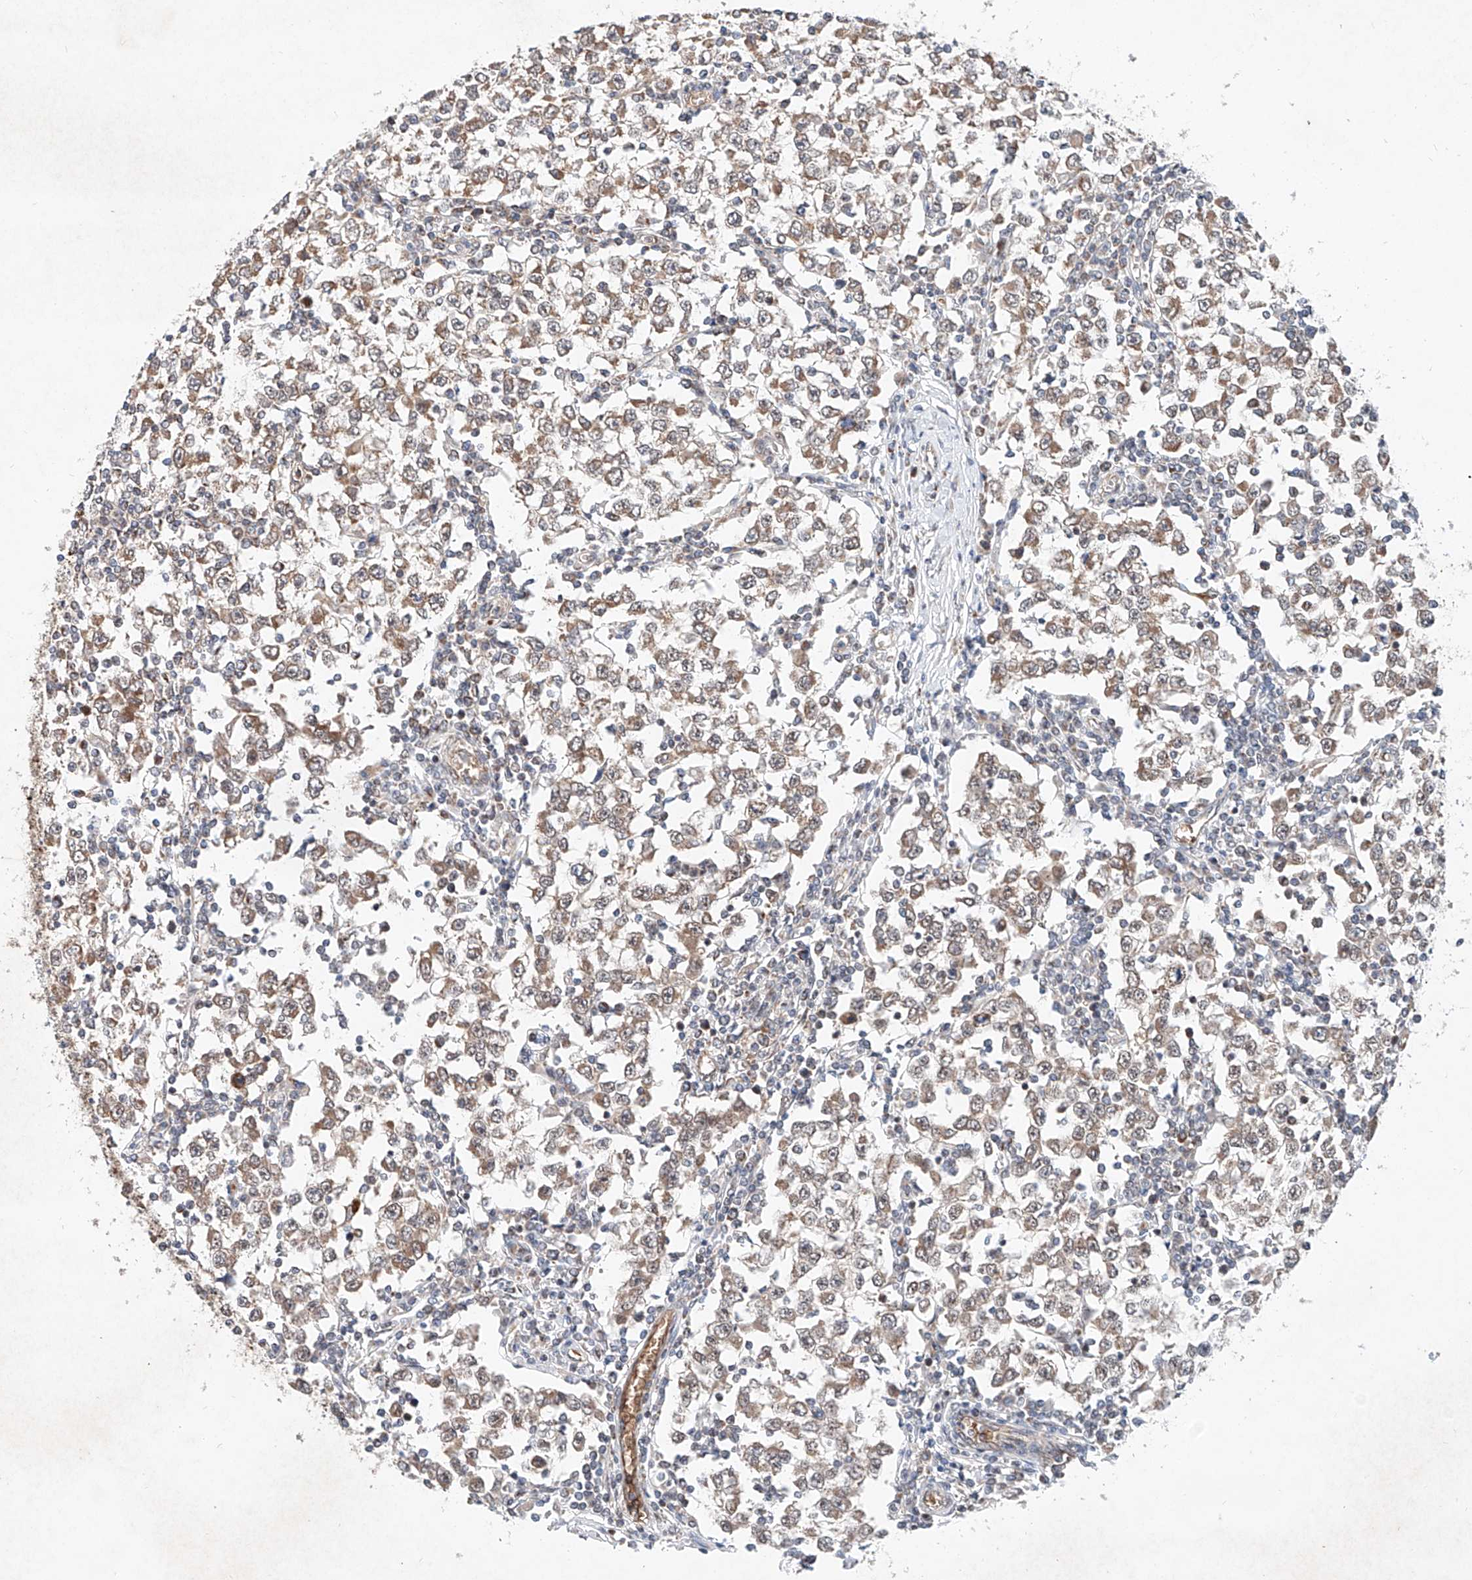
{"staining": {"intensity": "moderate", "quantity": ">75%", "location": "cytoplasmic/membranous"}, "tissue": "testis cancer", "cell_type": "Tumor cells", "image_type": "cancer", "snomed": [{"axis": "morphology", "description": "Seminoma, NOS"}, {"axis": "topography", "description": "Testis"}], "caption": "Testis cancer (seminoma) stained with a brown dye reveals moderate cytoplasmic/membranous positive staining in approximately >75% of tumor cells.", "gene": "FASTK", "patient": {"sex": "male", "age": 65}}